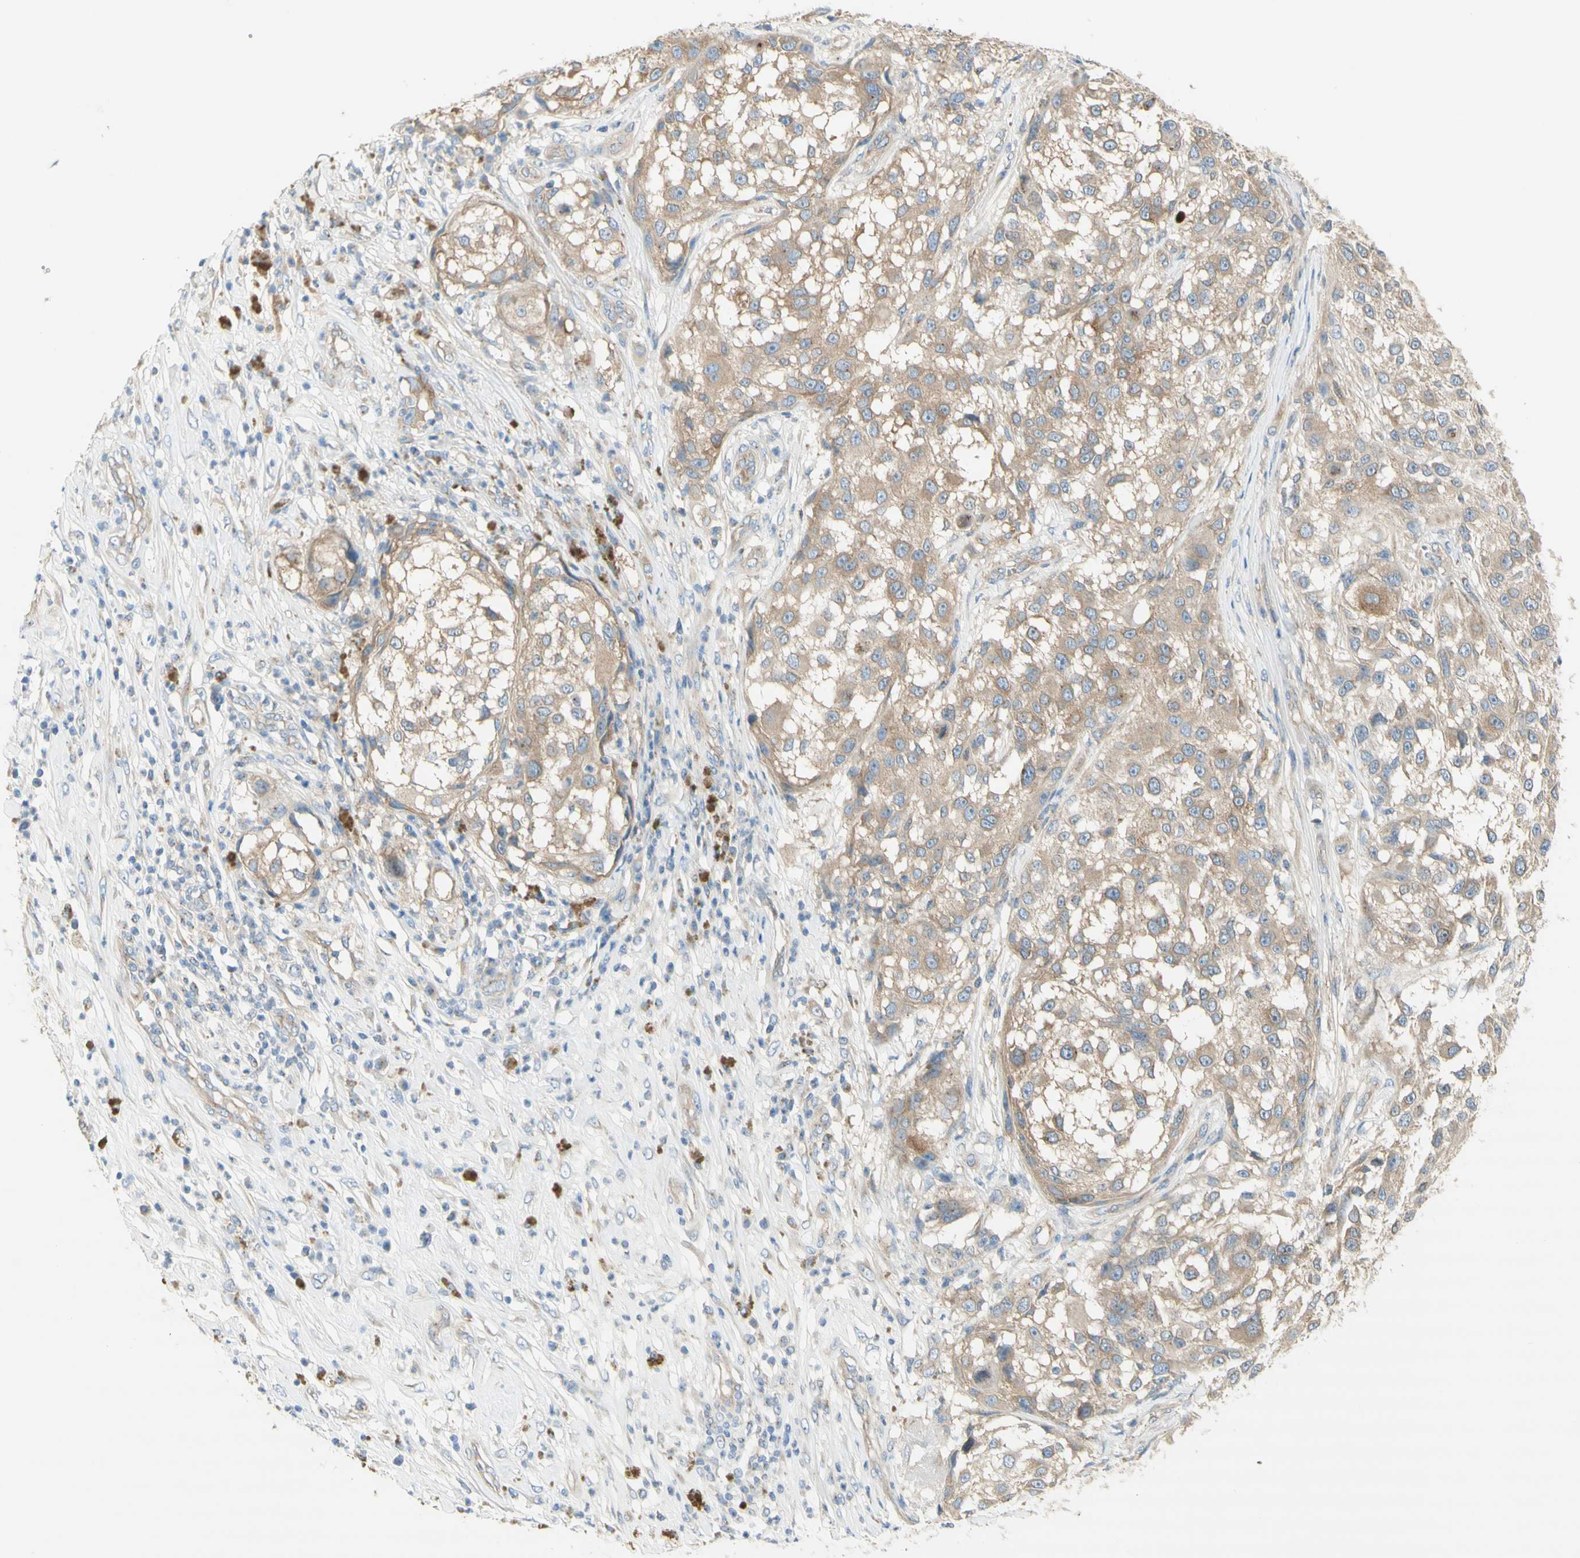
{"staining": {"intensity": "moderate", "quantity": "25%-75%", "location": "cytoplasmic/membranous"}, "tissue": "melanoma", "cell_type": "Tumor cells", "image_type": "cancer", "snomed": [{"axis": "morphology", "description": "Necrosis, NOS"}, {"axis": "morphology", "description": "Malignant melanoma, NOS"}, {"axis": "topography", "description": "Skin"}], "caption": "IHC histopathology image of neoplastic tissue: malignant melanoma stained using IHC demonstrates medium levels of moderate protein expression localized specifically in the cytoplasmic/membranous of tumor cells, appearing as a cytoplasmic/membranous brown color.", "gene": "DYNC1H1", "patient": {"sex": "female", "age": 87}}